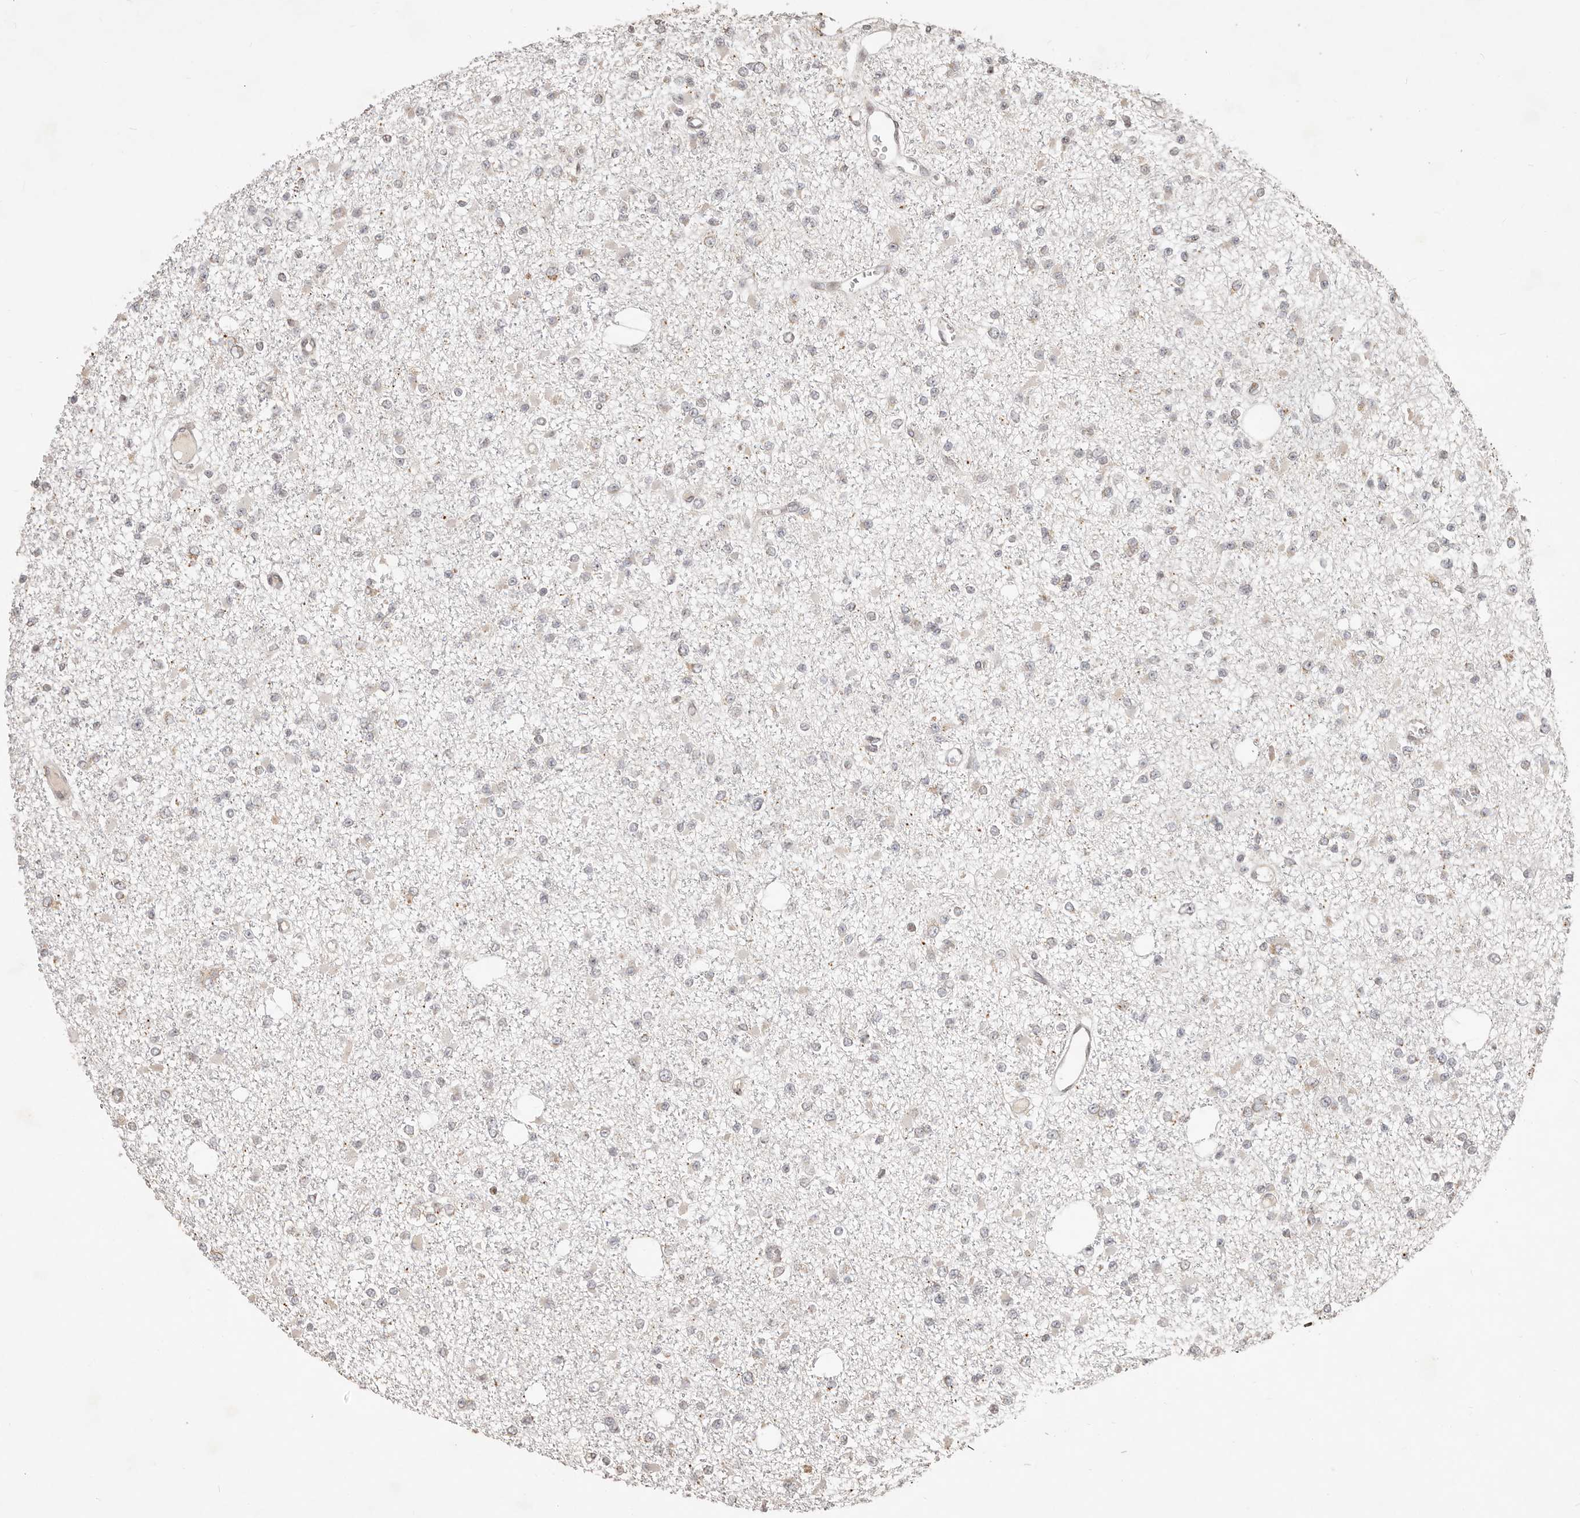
{"staining": {"intensity": "negative", "quantity": "none", "location": "none"}, "tissue": "glioma", "cell_type": "Tumor cells", "image_type": "cancer", "snomed": [{"axis": "morphology", "description": "Glioma, malignant, Low grade"}, {"axis": "topography", "description": "Brain"}], "caption": "A high-resolution histopathology image shows IHC staining of glioma, which exhibits no significant staining in tumor cells. Nuclei are stained in blue.", "gene": "TRIM4", "patient": {"sex": "female", "age": 22}}